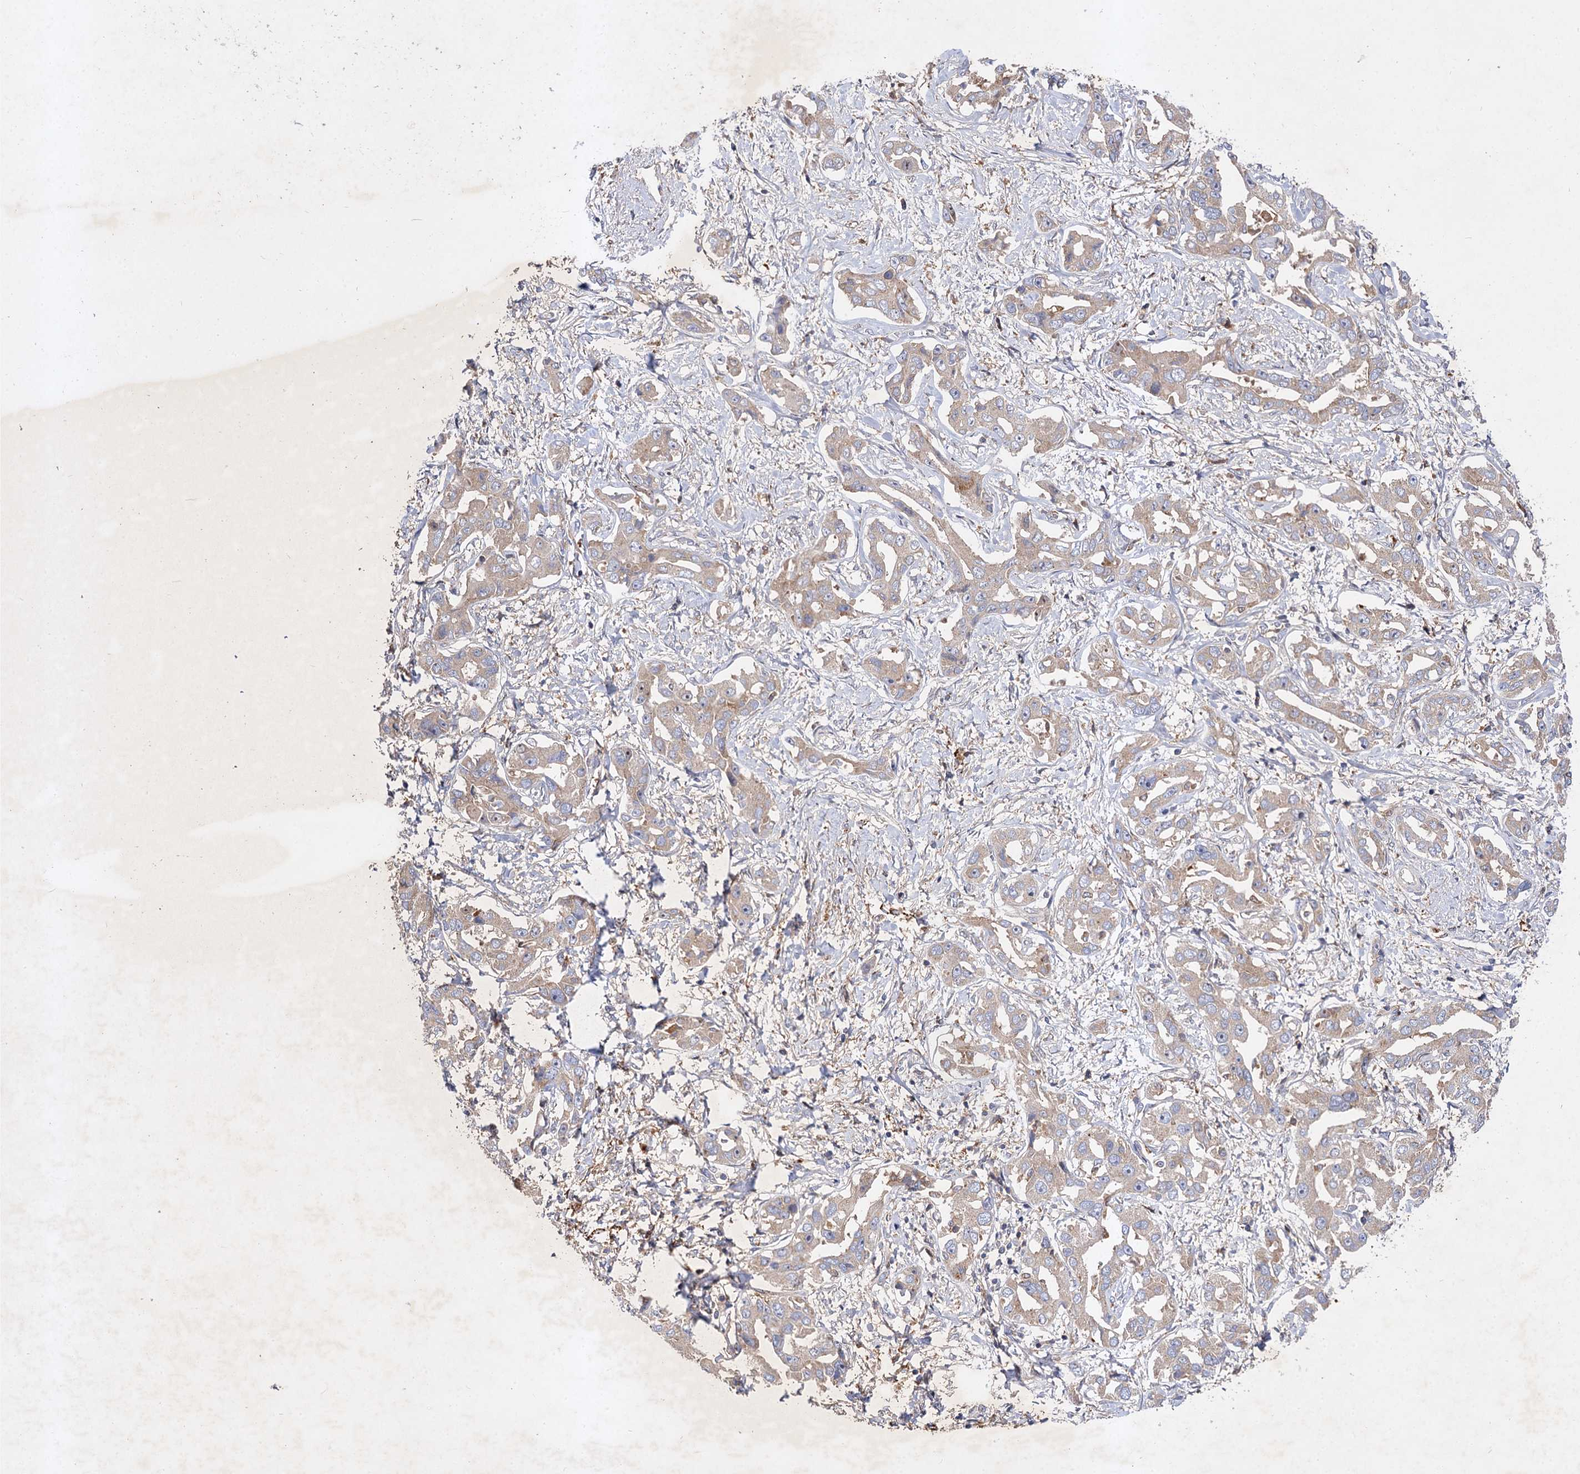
{"staining": {"intensity": "weak", "quantity": "<25%", "location": "cytoplasmic/membranous"}, "tissue": "liver cancer", "cell_type": "Tumor cells", "image_type": "cancer", "snomed": [{"axis": "morphology", "description": "Cholangiocarcinoma"}, {"axis": "topography", "description": "Liver"}], "caption": "Immunohistochemistry (IHC) image of human liver cancer (cholangiocarcinoma) stained for a protein (brown), which exhibits no expression in tumor cells.", "gene": "PATL1", "patient": {"sex": "male", "age": 59}}